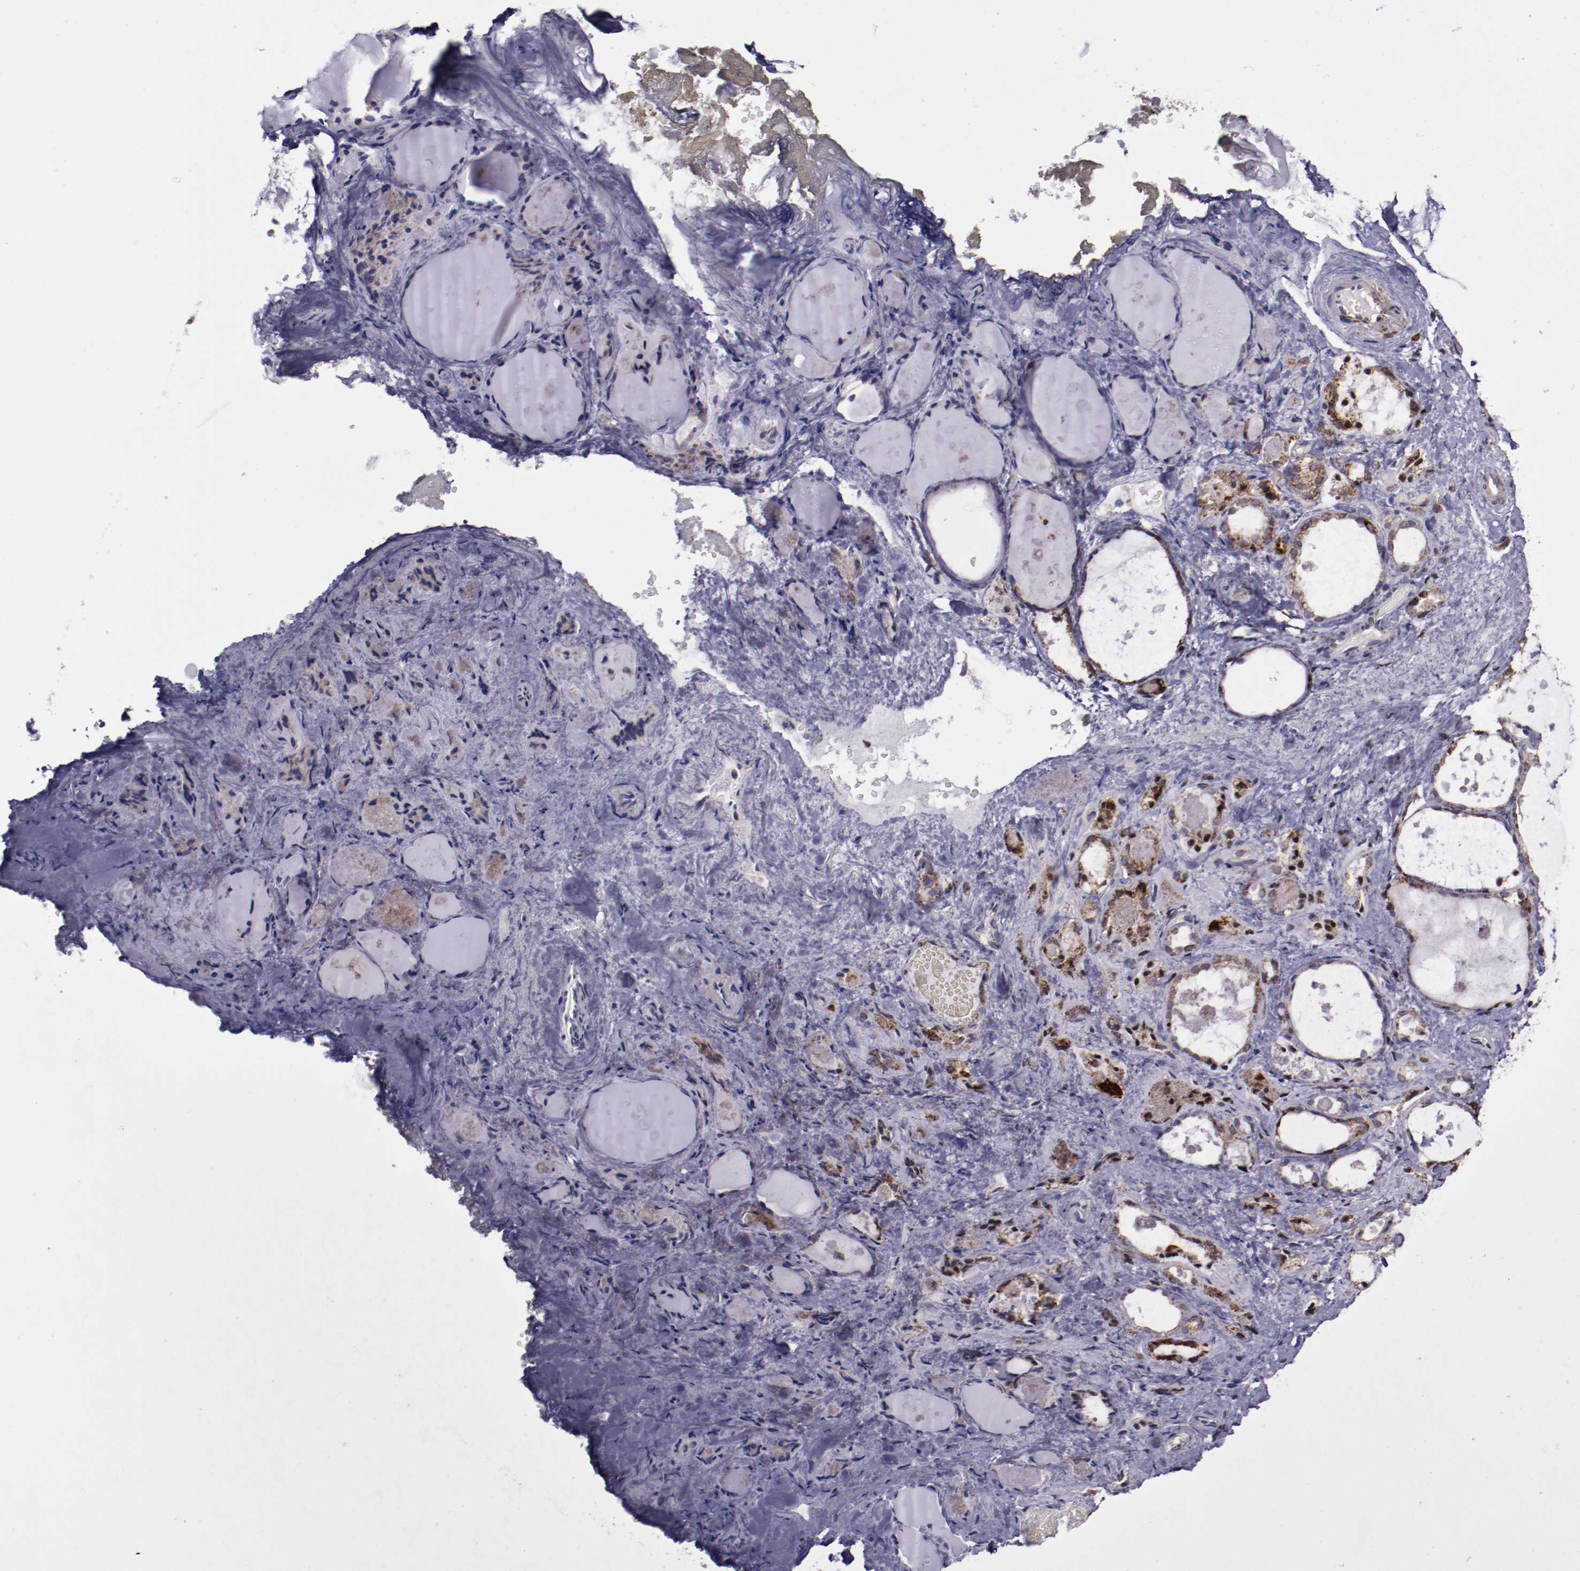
{"staining": {"intensity": "weak", "quantity": "<25%", "location": "cytoplasmic/membranous"}, "tissue": "thyroid gland", "cell_type": "Glandular cells", "image_type": "normal", "snomed": [{"axis": "morphology", "description": "Normal tissue, NOS"}, {"axis": "topography", "description": "Thyroid gland"}], "caption": "High magnification brightfield microscopy of normal thyroid gland stained with DAB (3,3'-diaminobenzidine) (brown) and counterstained with hematoxylin (blue): glandular cells show no significant expression. (DAB (3,3'-diaminobenzidine) immunohistochemistry with hematoxylin counter stain).", "gene": "LONP1", "patient": {"sex": "female", "age": 75}}